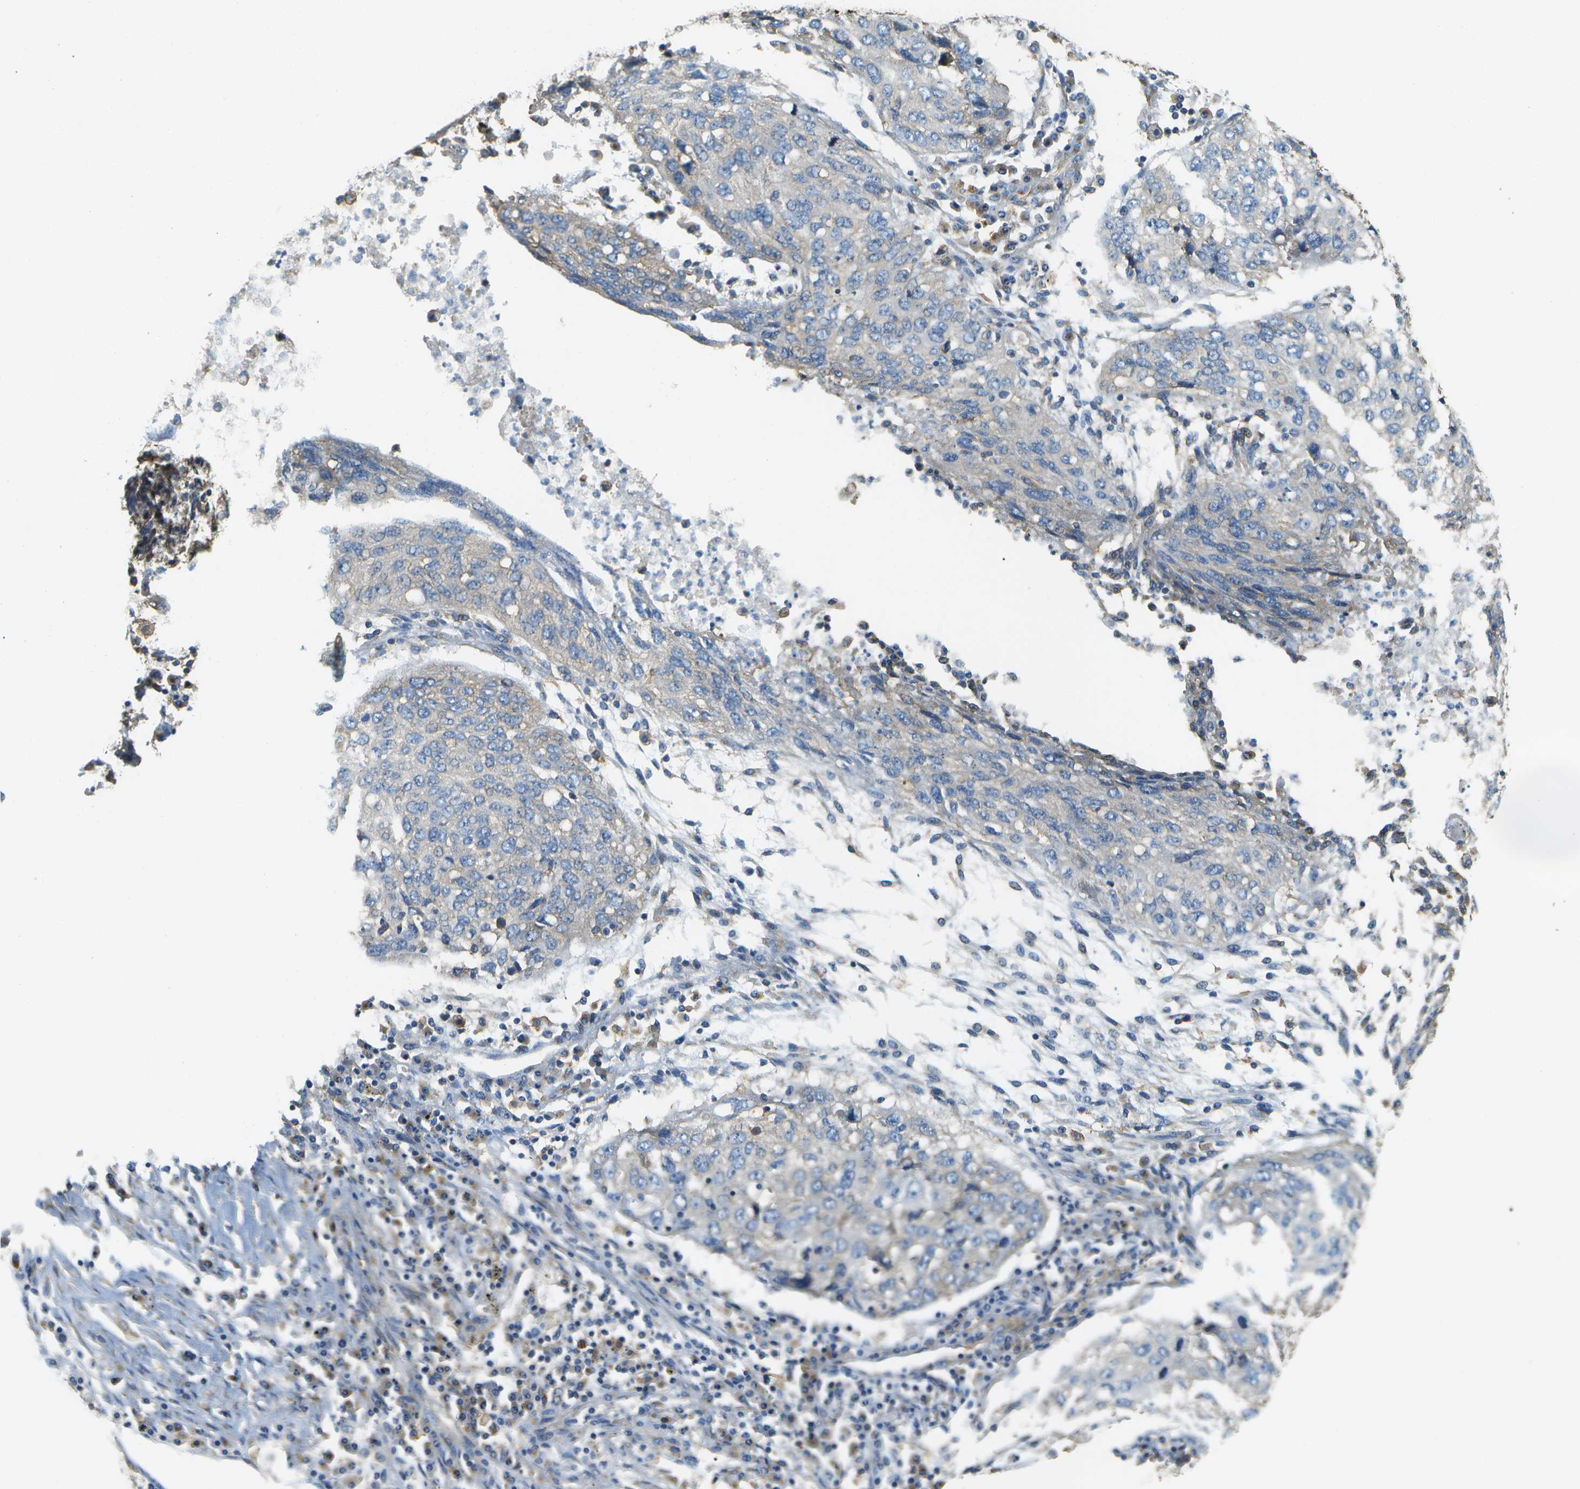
{"staining": {"intensity": "negative", "quantity": "none", "location": "none"}, "tissue": "lung cancer", "cell_type": "Tumor cells", "image_type": "cancer", "snomed": [{"axis": "morphology", "description": "Squamous cell carcinoma, NOS"}, {"axis": "topography", "description": "Lung"}], "caption": "Immunohistochemical staining of squamous cell carcinoma (lung) exhibits no significant staining in tumor cells.", "gene": "CLTC", "patient": {"sex": "female", "age": 63}}